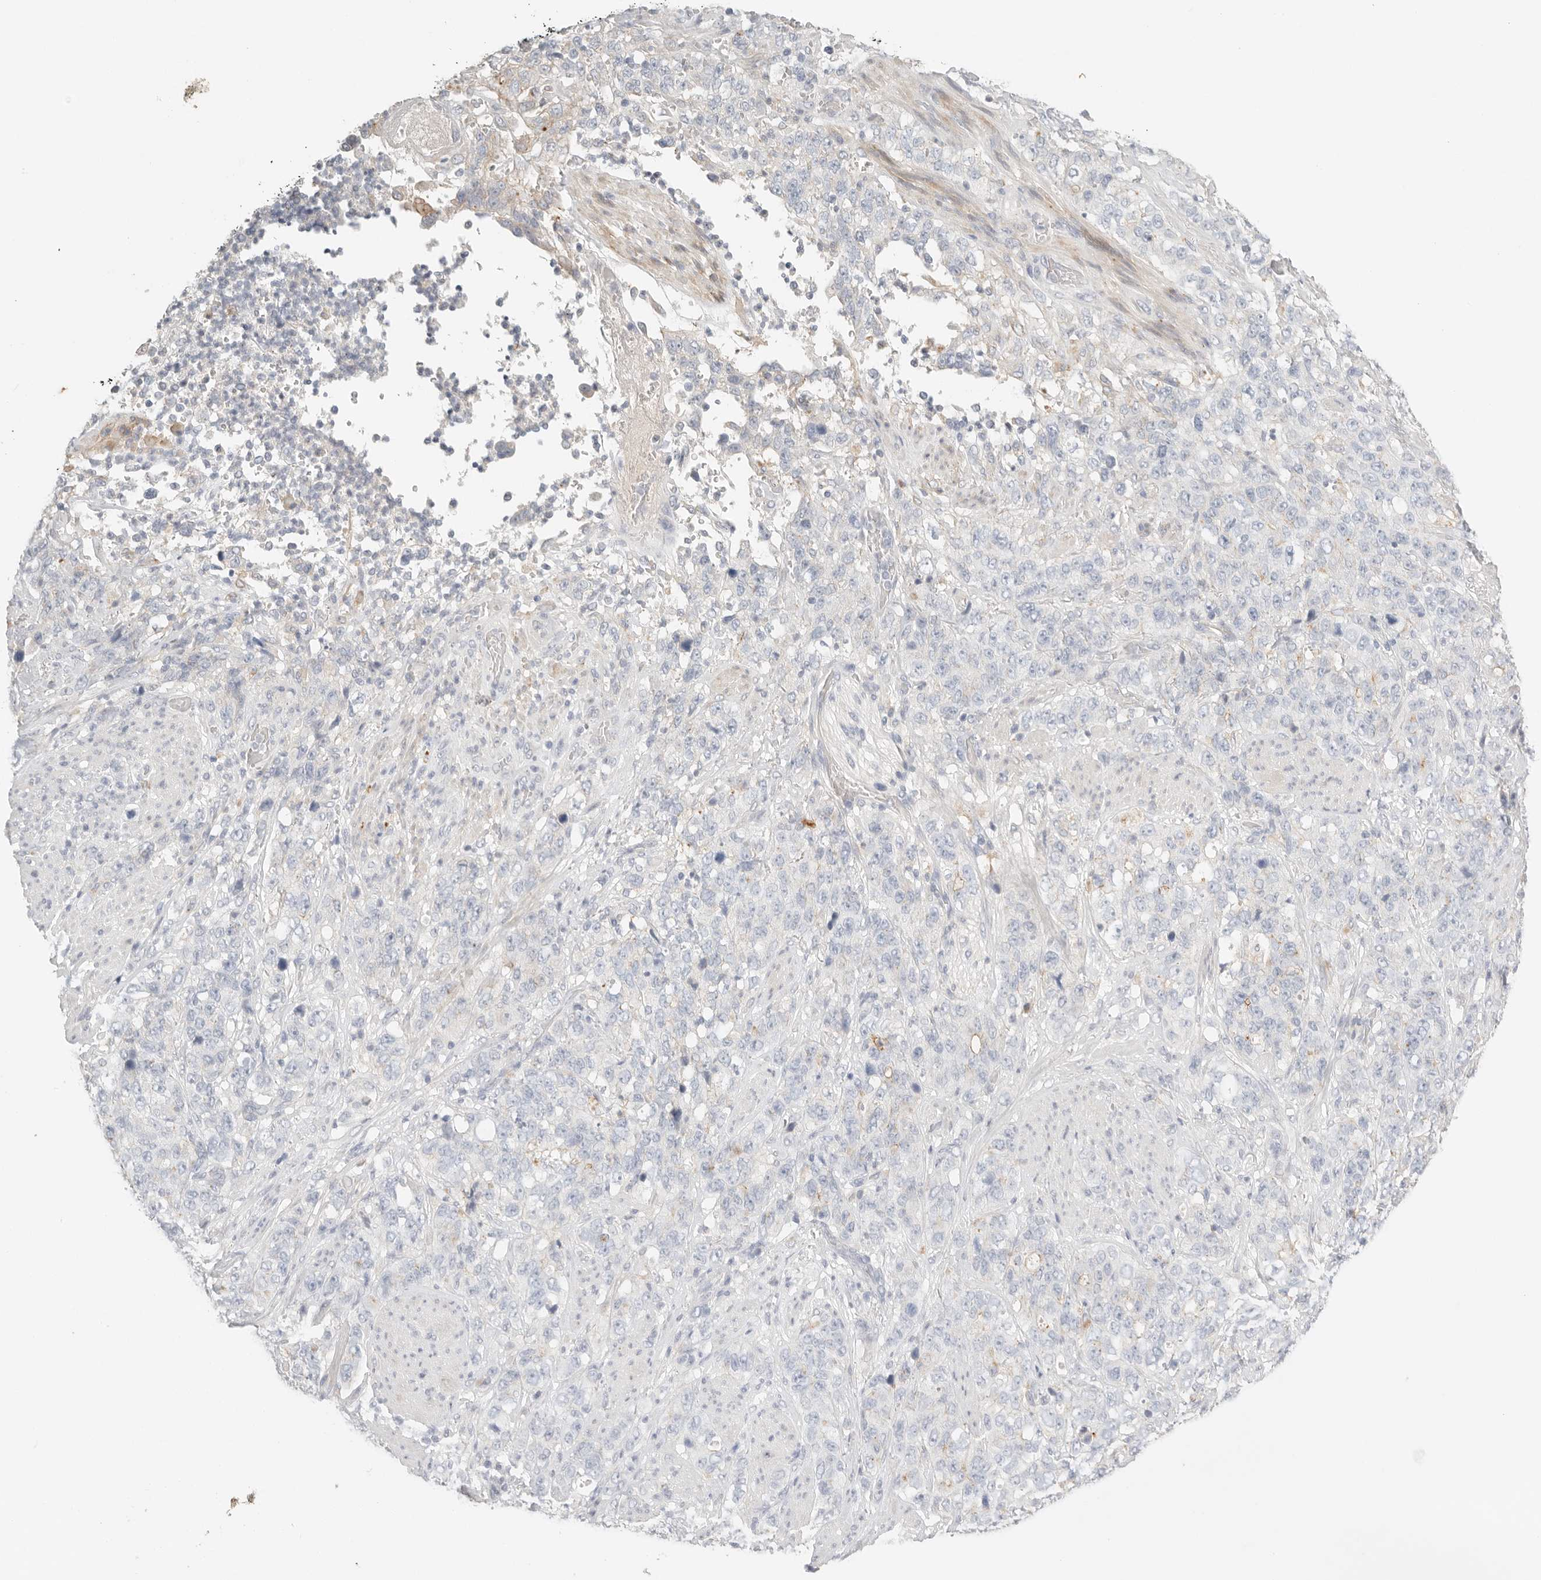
{"staining": {"intensity": "negative", "quantity": "none", "location": "none"}, "tissue": "stomach cancer", "cell_type": "Tumor cells", "image_type": "cancer", "snomed": [{"axis": "morphology", "description": "Adenocarcinoma, NOS"}, {"axis": "topography", "description": "Stomach"}], "caption": "Histopathology image shows no significant protein staining in tumor cells of stomach cancer (adenocarcinoma).", "gene": "CEP120", "patient": {"sex": "male", "age": 48}}